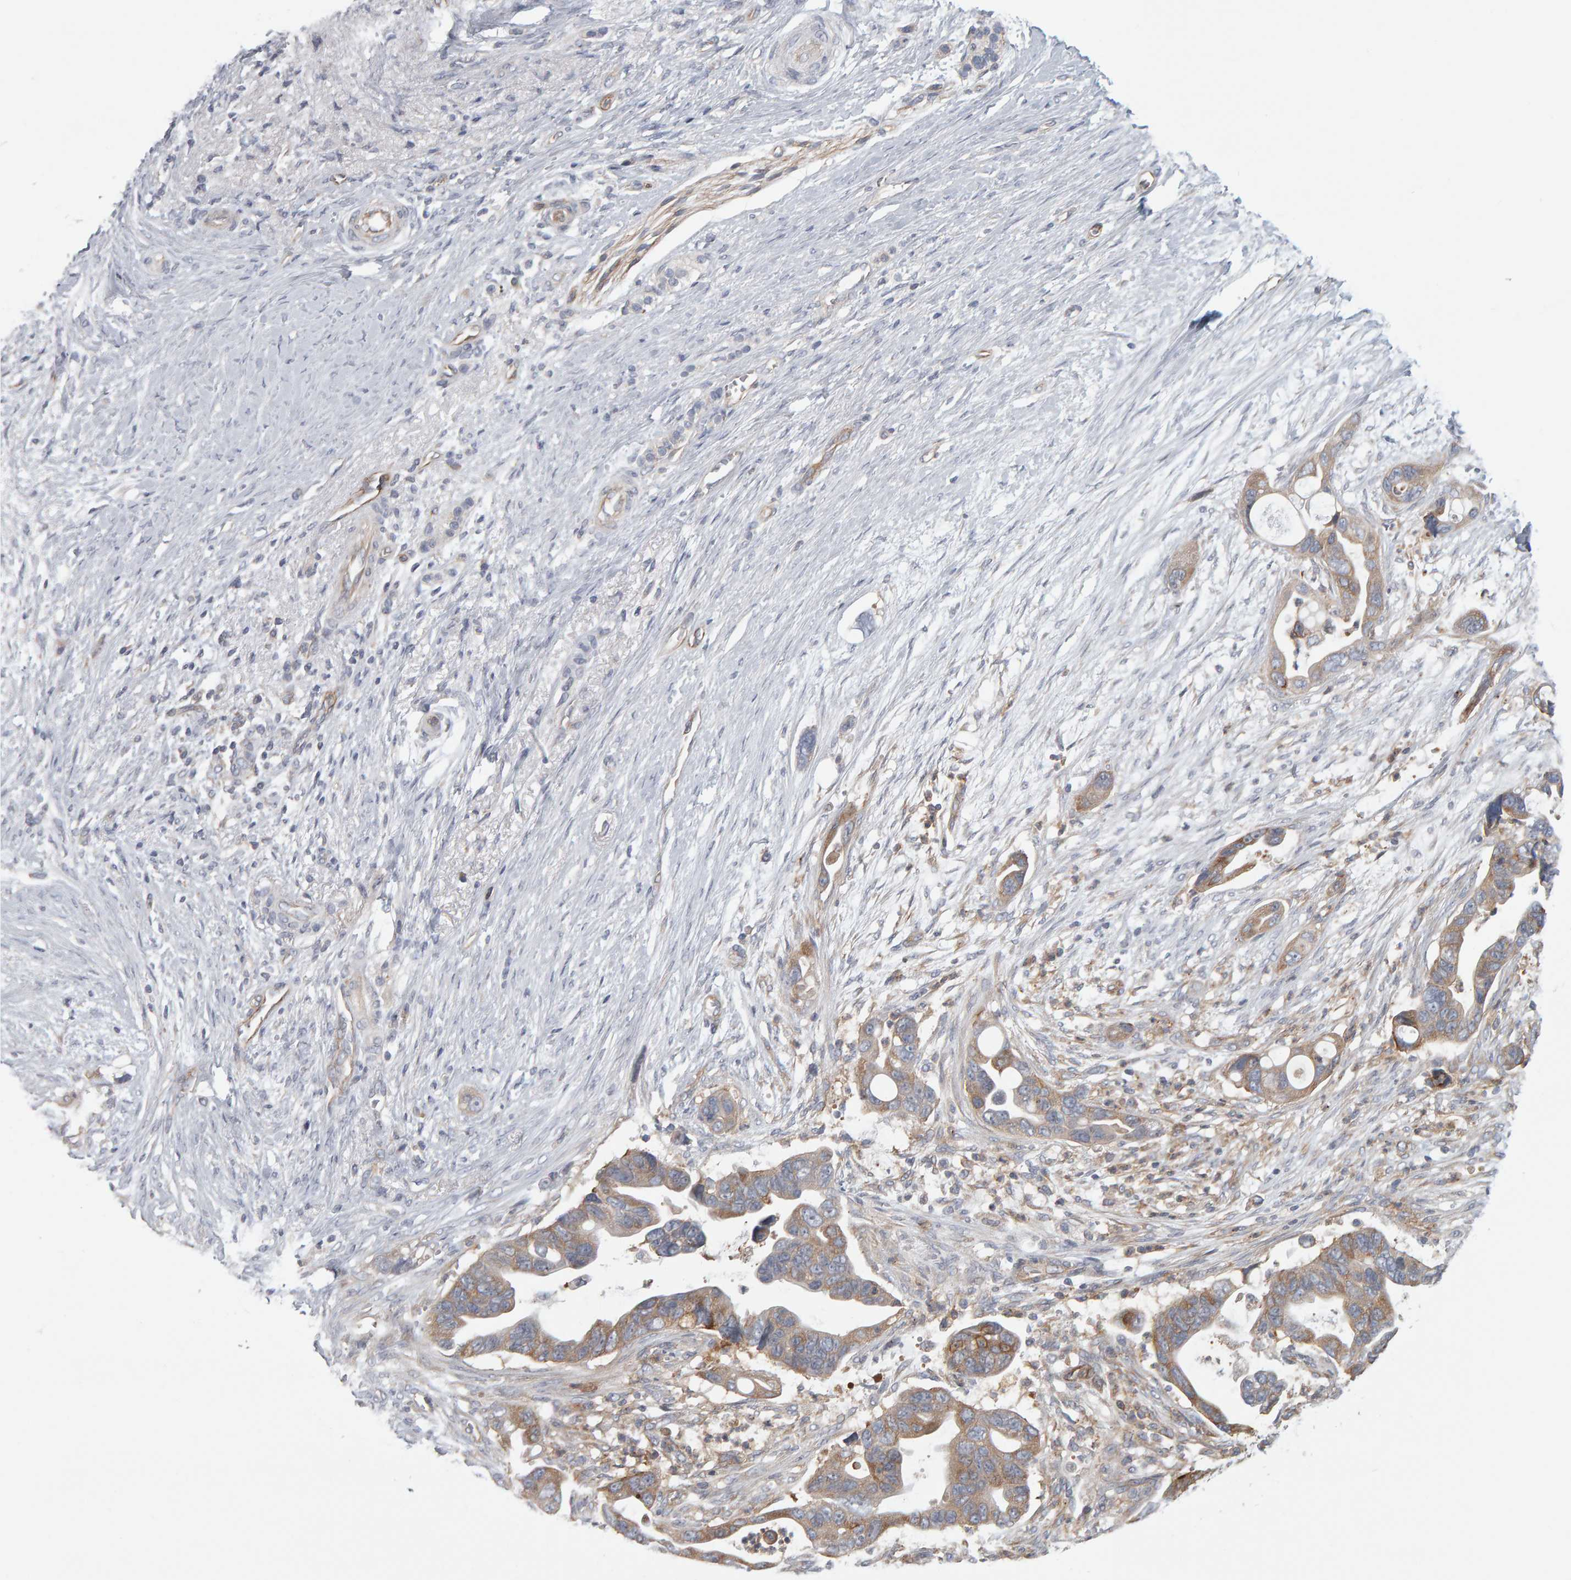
{"staining": {"intensity": "weak", "quantity": "25%-75%", "location": "cytoplasmic/membranous"}, "tissue": "pancreatic cancer", "cell_type": "Tumor cells", "image_type": "cancer", "snomed": [{"axis": "morphology", "description": "Adenocarcinoma, NOS"}, {"axis": "topography", "description": "Pancreas"}], "caption": "The photomicrograph reveals staining of adenocarcinoma (pancreatic), revealing weak cytoplasmic/membranous protein expression (brown color) within tumor cells.", "gene": "C9orf72", "patient": {"sex": "female", "age": 72}}